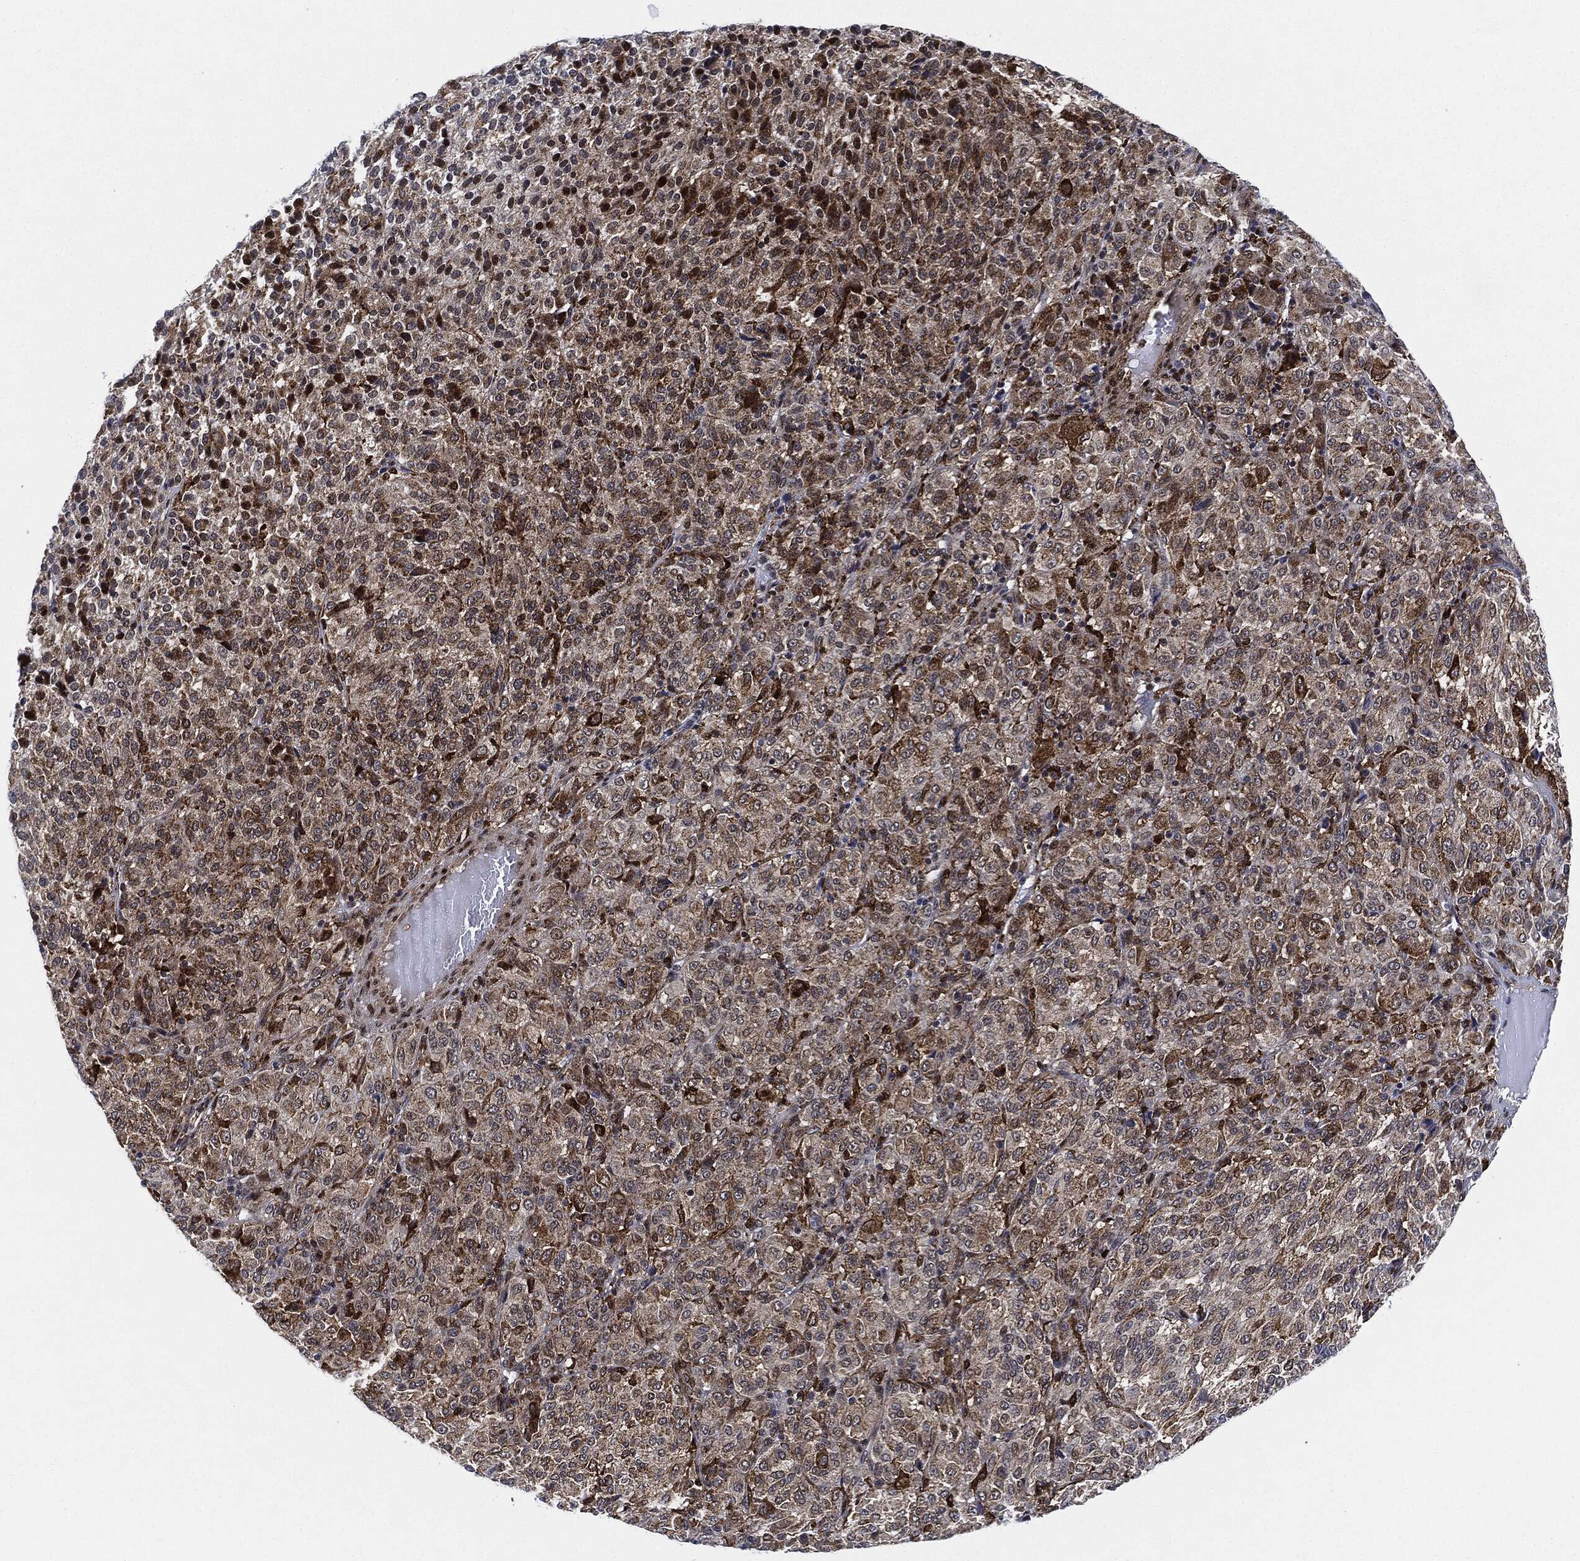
{"staining": {"intensity": "moderate", "quantity": "25%-75%", "location": "cytoplasmic/membranous"}, "tissue": "melanoma", "cell_type": "Tumor cells", "image_type": "cancer", "snomed": [{"axis": "morphology", "description": "Malignant melanoma, Metastatic site"}, {"axis": "topography", "description": "Brain"}], "caption": "Protein staining of malignant melanoma (metastatic site) tissue exhibits moderate cytoplasmic/membranous staining in approximately 25%-75% of tumor cells. The staining was performed using DAB to visualize the protein expression in brown, while the nuclei were stained in blue with hematoxylin (Magnification: 20x).", "gene": "NANOS3", "patient": {"sex": "female", "age": 56}}